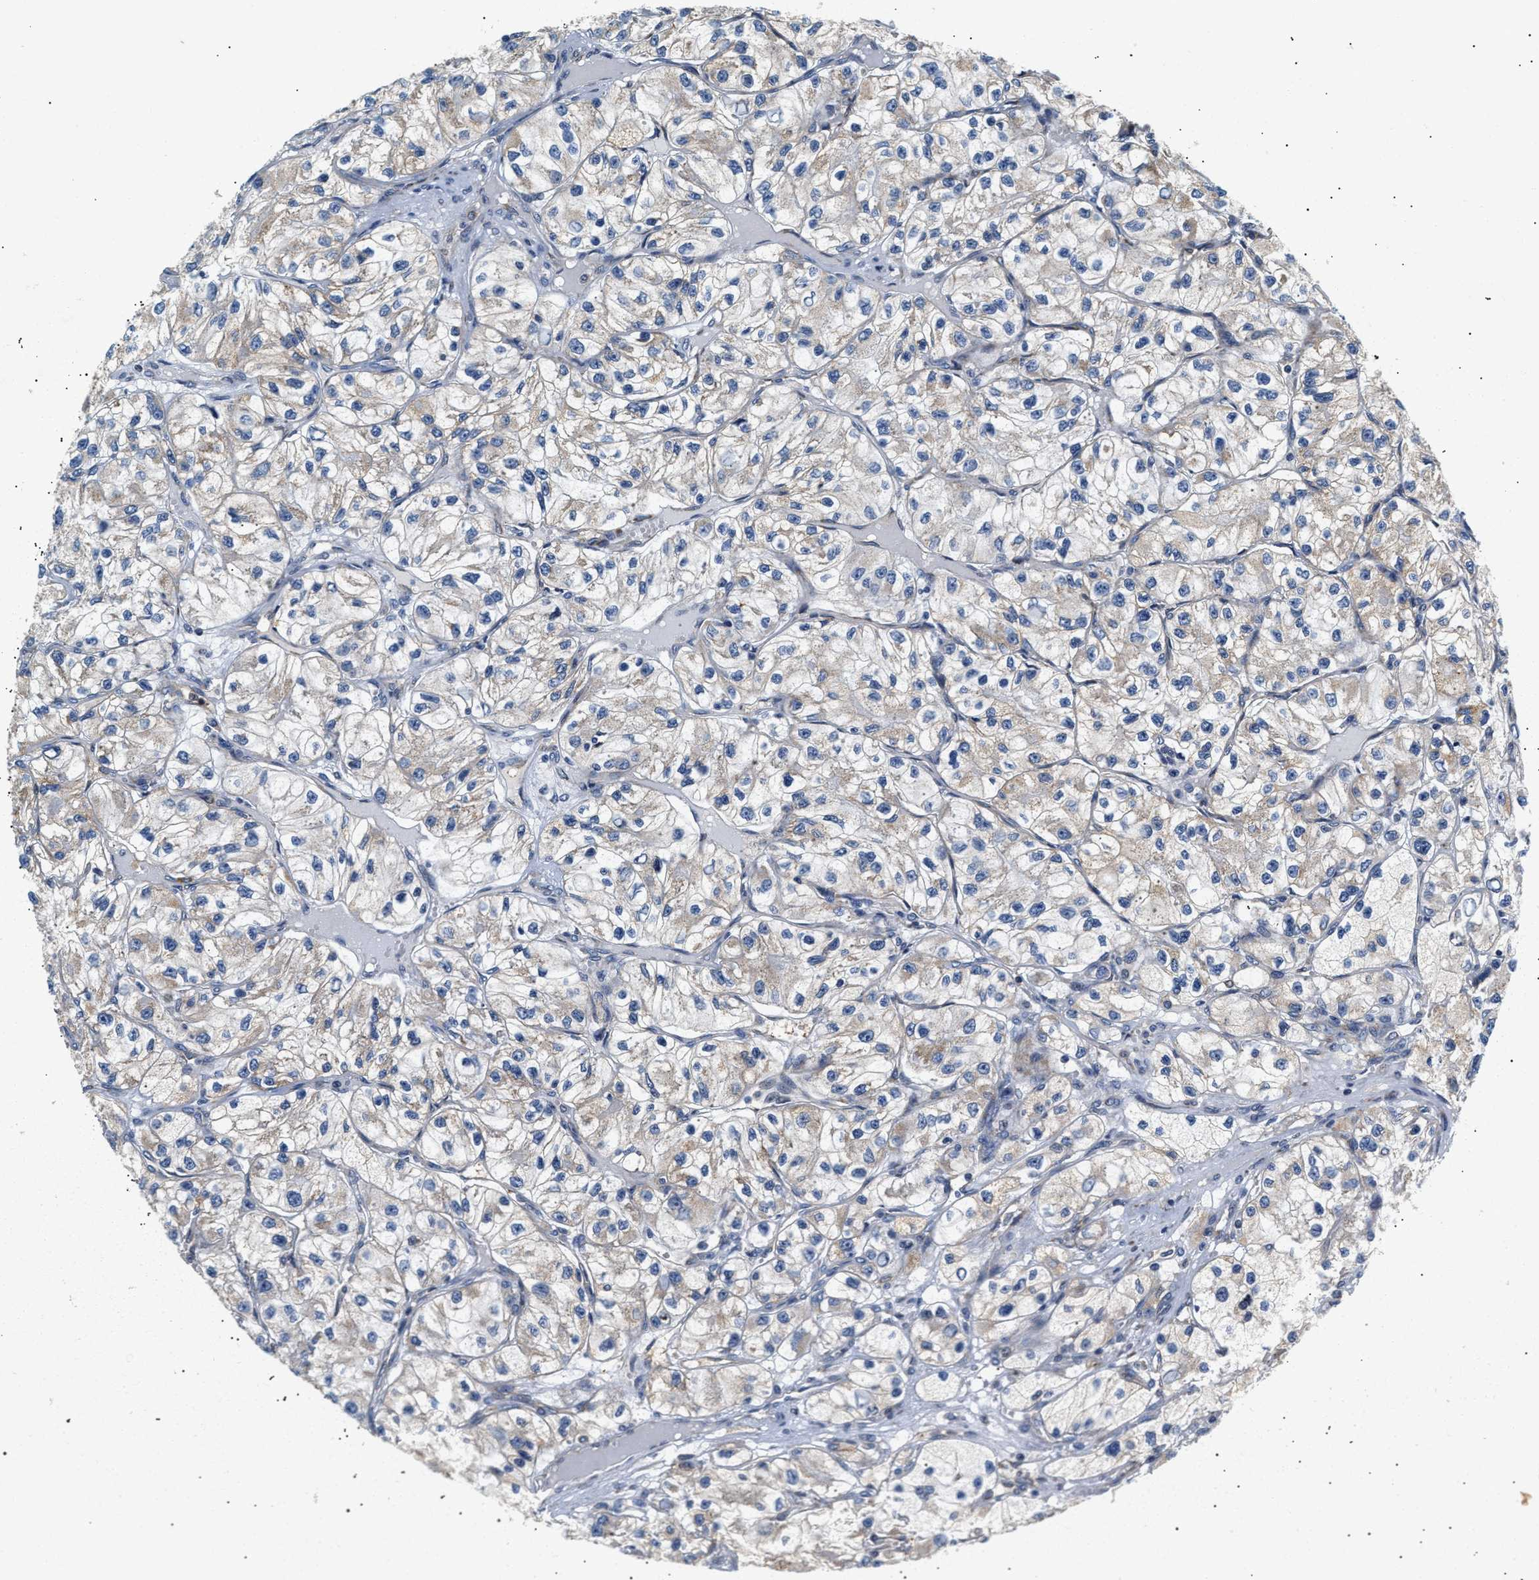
{"staining": {"intensity": "weak", "quantity": "25%-75%", "location": "cytoplasmic/membranous"}, "tissue": "renal cancer", "cell_type": "Tumor cells", "image_type": "cancer", "snomed": [{"axis": "morphology", "description": "Adenocarcinoma, NOS"}, {"axis": "topography", "description": "Kidney"}], "caption": "Tumor cells demonstrate low levels of weak cytoplasmic/membranous positivity in about 25%-75% of cells in renal cancer (adenocarcinoma).", "gene": "IFT74", "patient": {"sex": "female", "age": 57}}